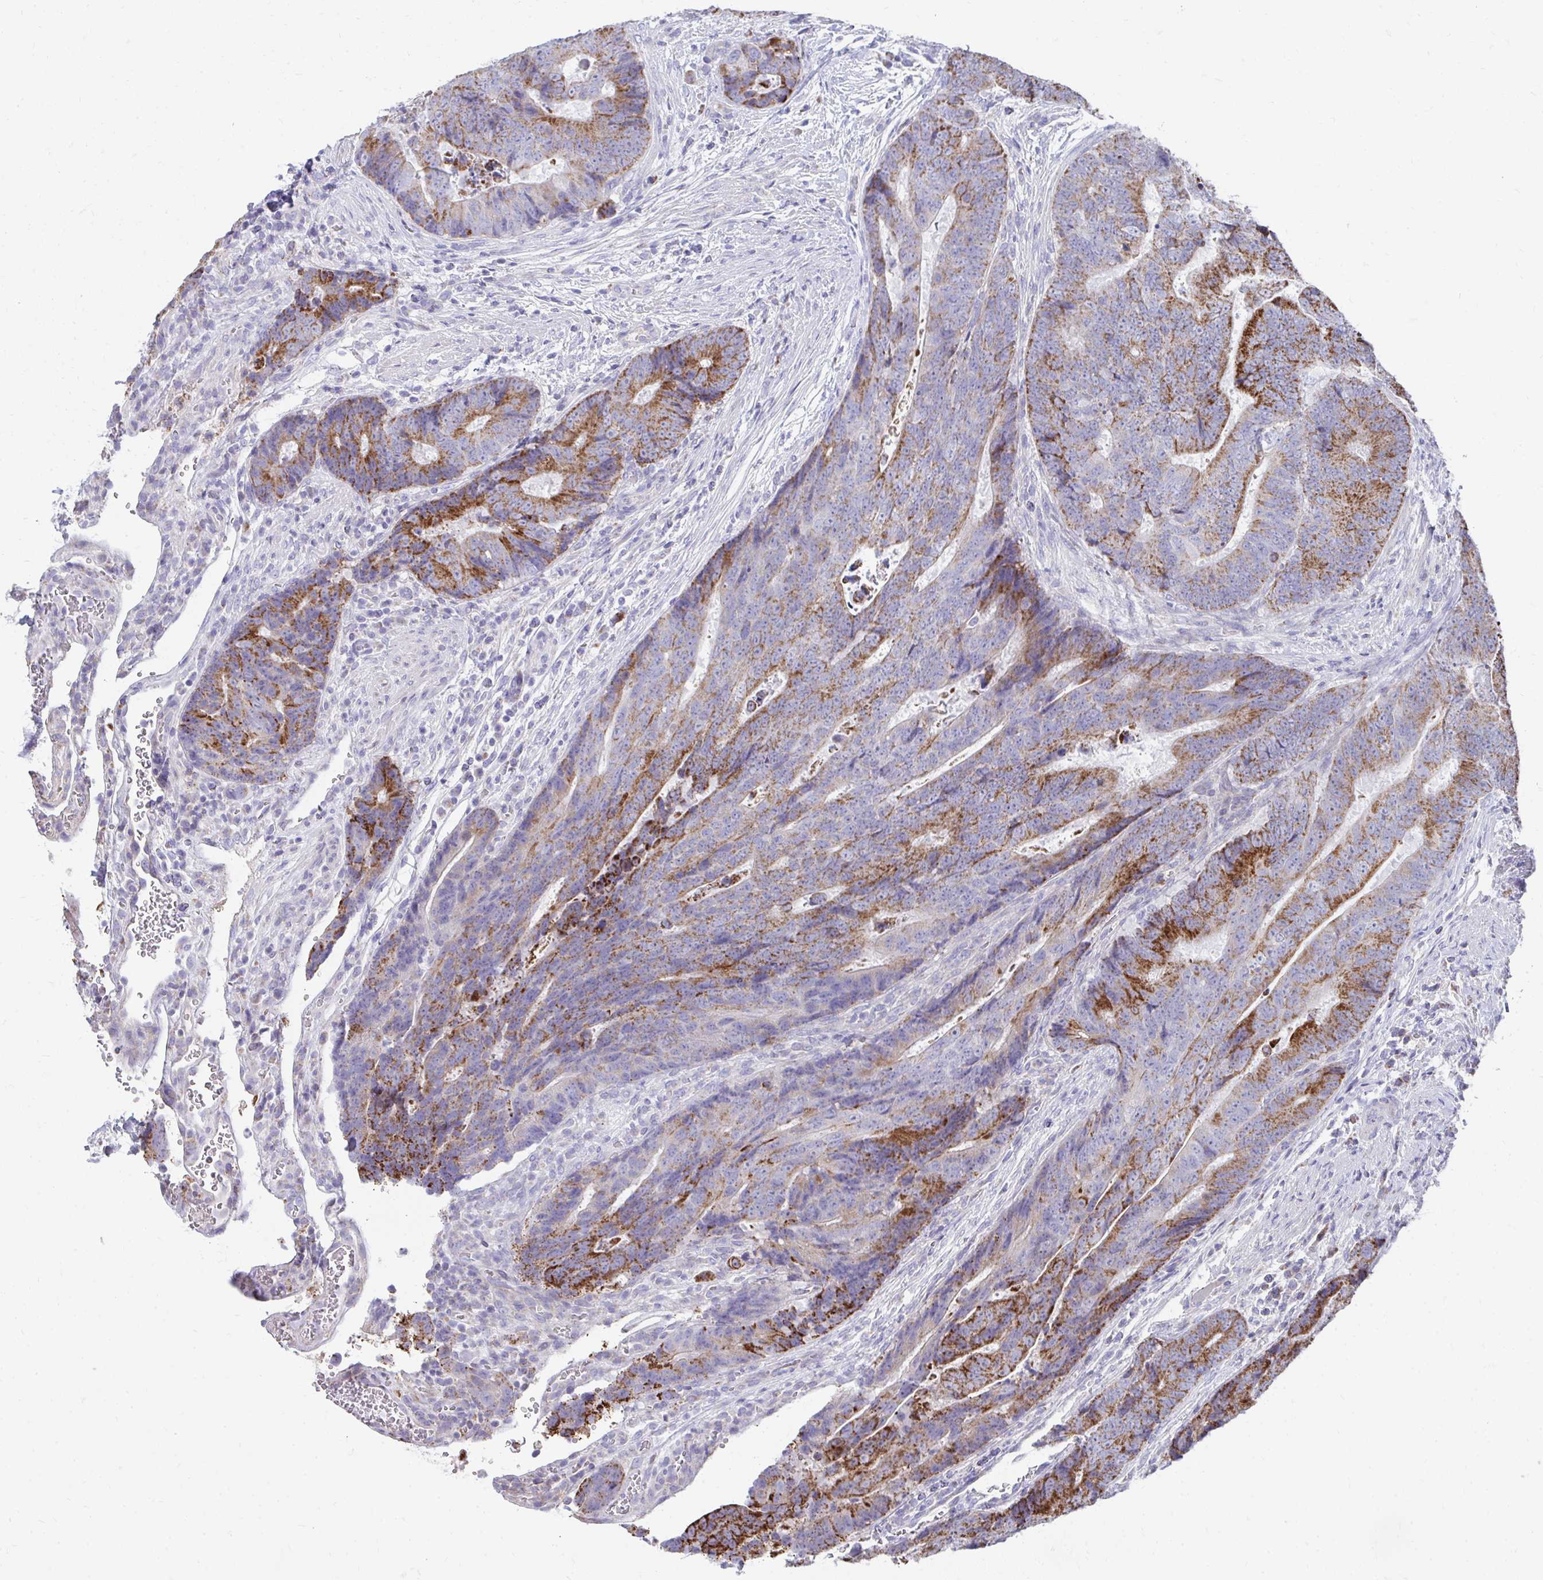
{"staining": {"intensity": "strong", "quantity": "25%-75%", "location": "cytoplasmic/membranous"}, "tissue": "colorectal cancer", "cell_type": "Tumor cells", "image_type": "cancer", "snomed": [{"axis": "morphology", "description": "Adenocarcinoma, NOS"}, {"axis": "topography", "description": "Colon"}], "caption": "The histopathology image reveals a brown stain indicating the presence of a protein in the cytoplasmic/membranous of tumor cells in adenocarcinoma (colorectal).", "gene": "PRRG3", "patient": {"sex": "female", "age": 48}}